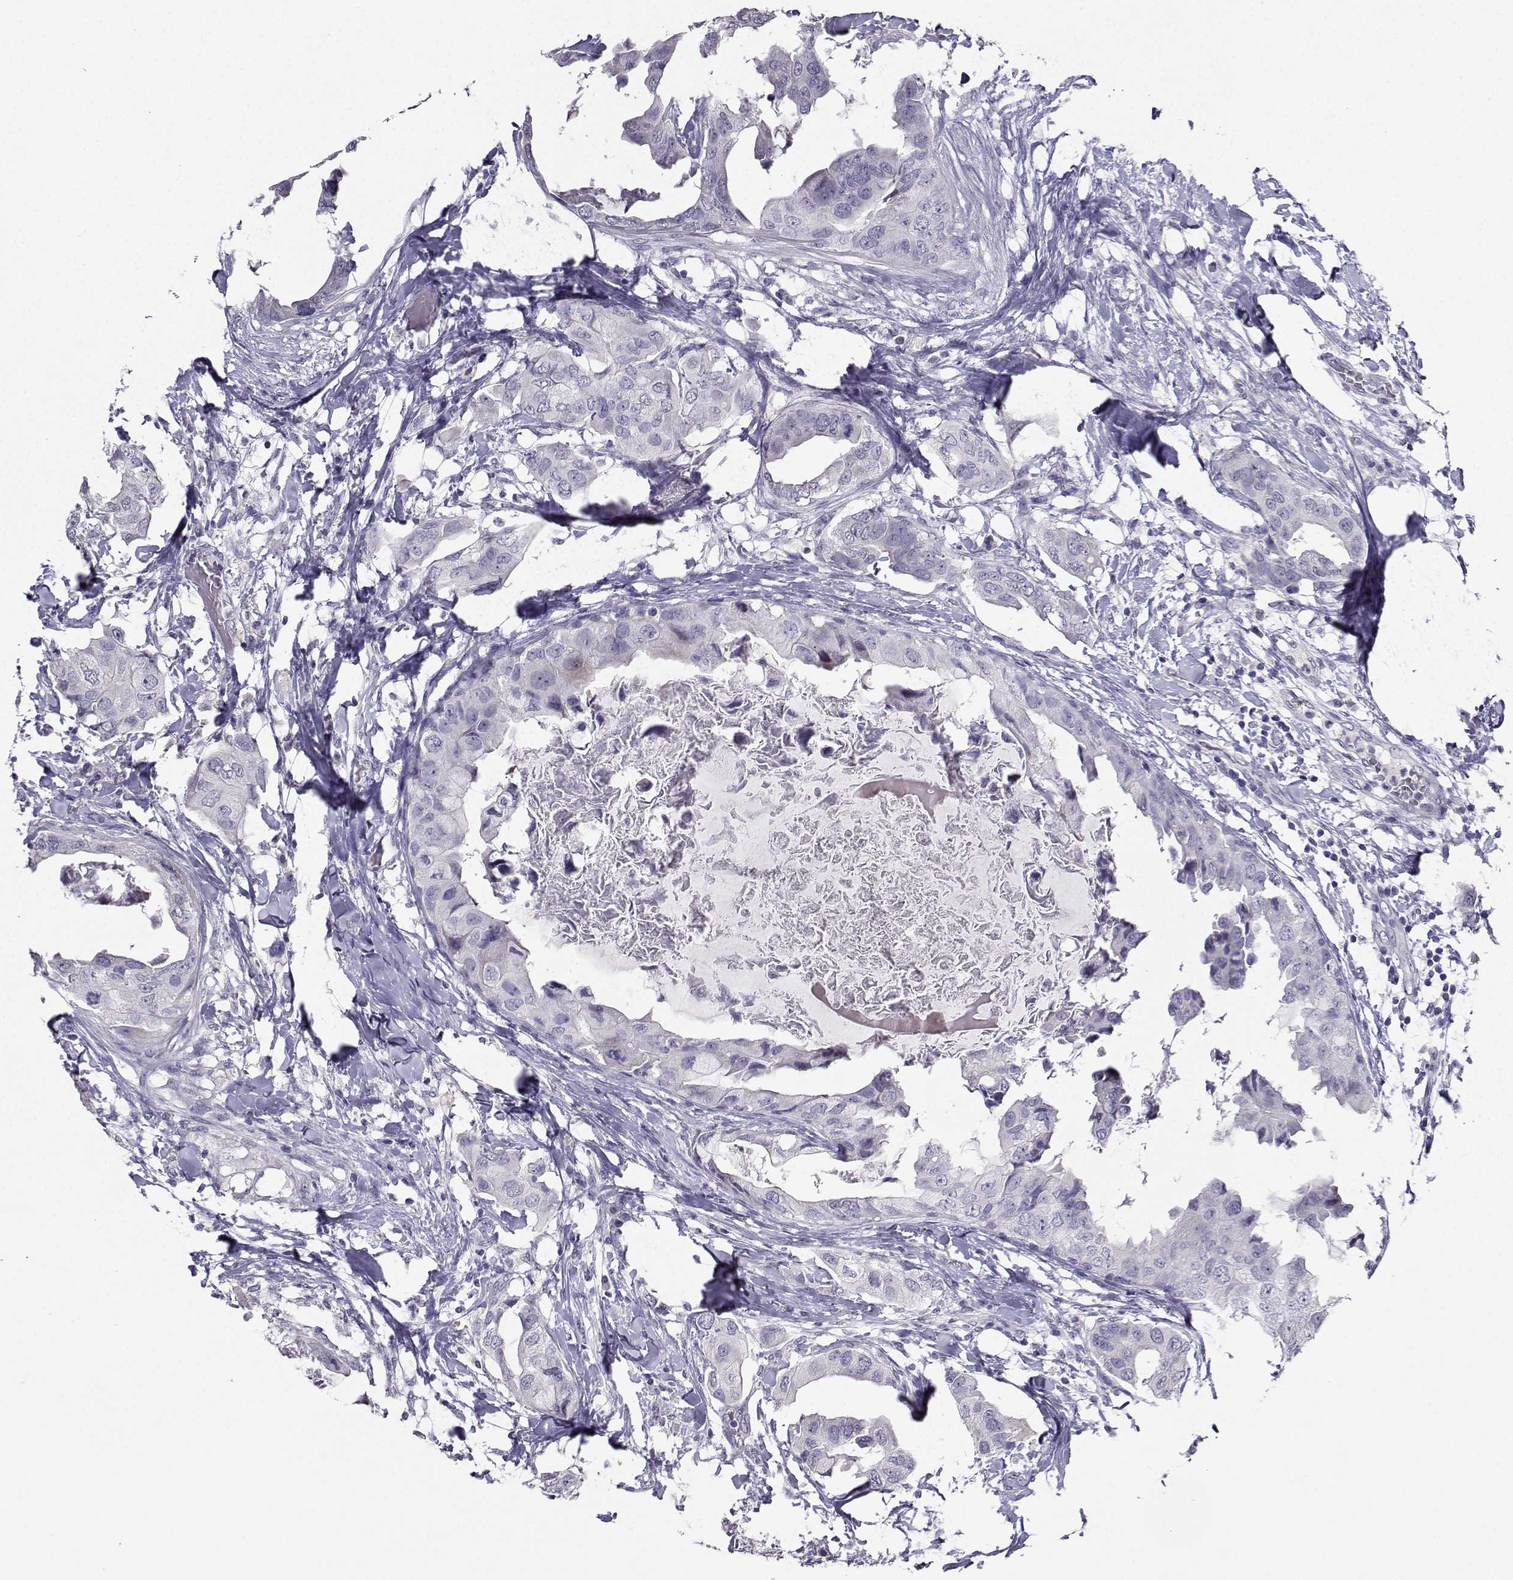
{"staining": {"intensity": "negative", "quantity": "none", "location": "none"}, "tissue": "breast cancer", "cell_type": "Tumor cells", "image_type": "cancer", "snomed": [{"axis": "morphology", "description": "Normal tissue, NOS"}, {"axis": "morphology", "description": "Duct carcinoma"}, {"axis": "topography", "description": "Breast"}], "caption": "Human breast cancer (intraductal carcinoma) stained for a protein using immunohistochemistry shows no expression in tumor cells.", "gene": "CARTPT", "patient": {"sex": "female", "age": 40}}